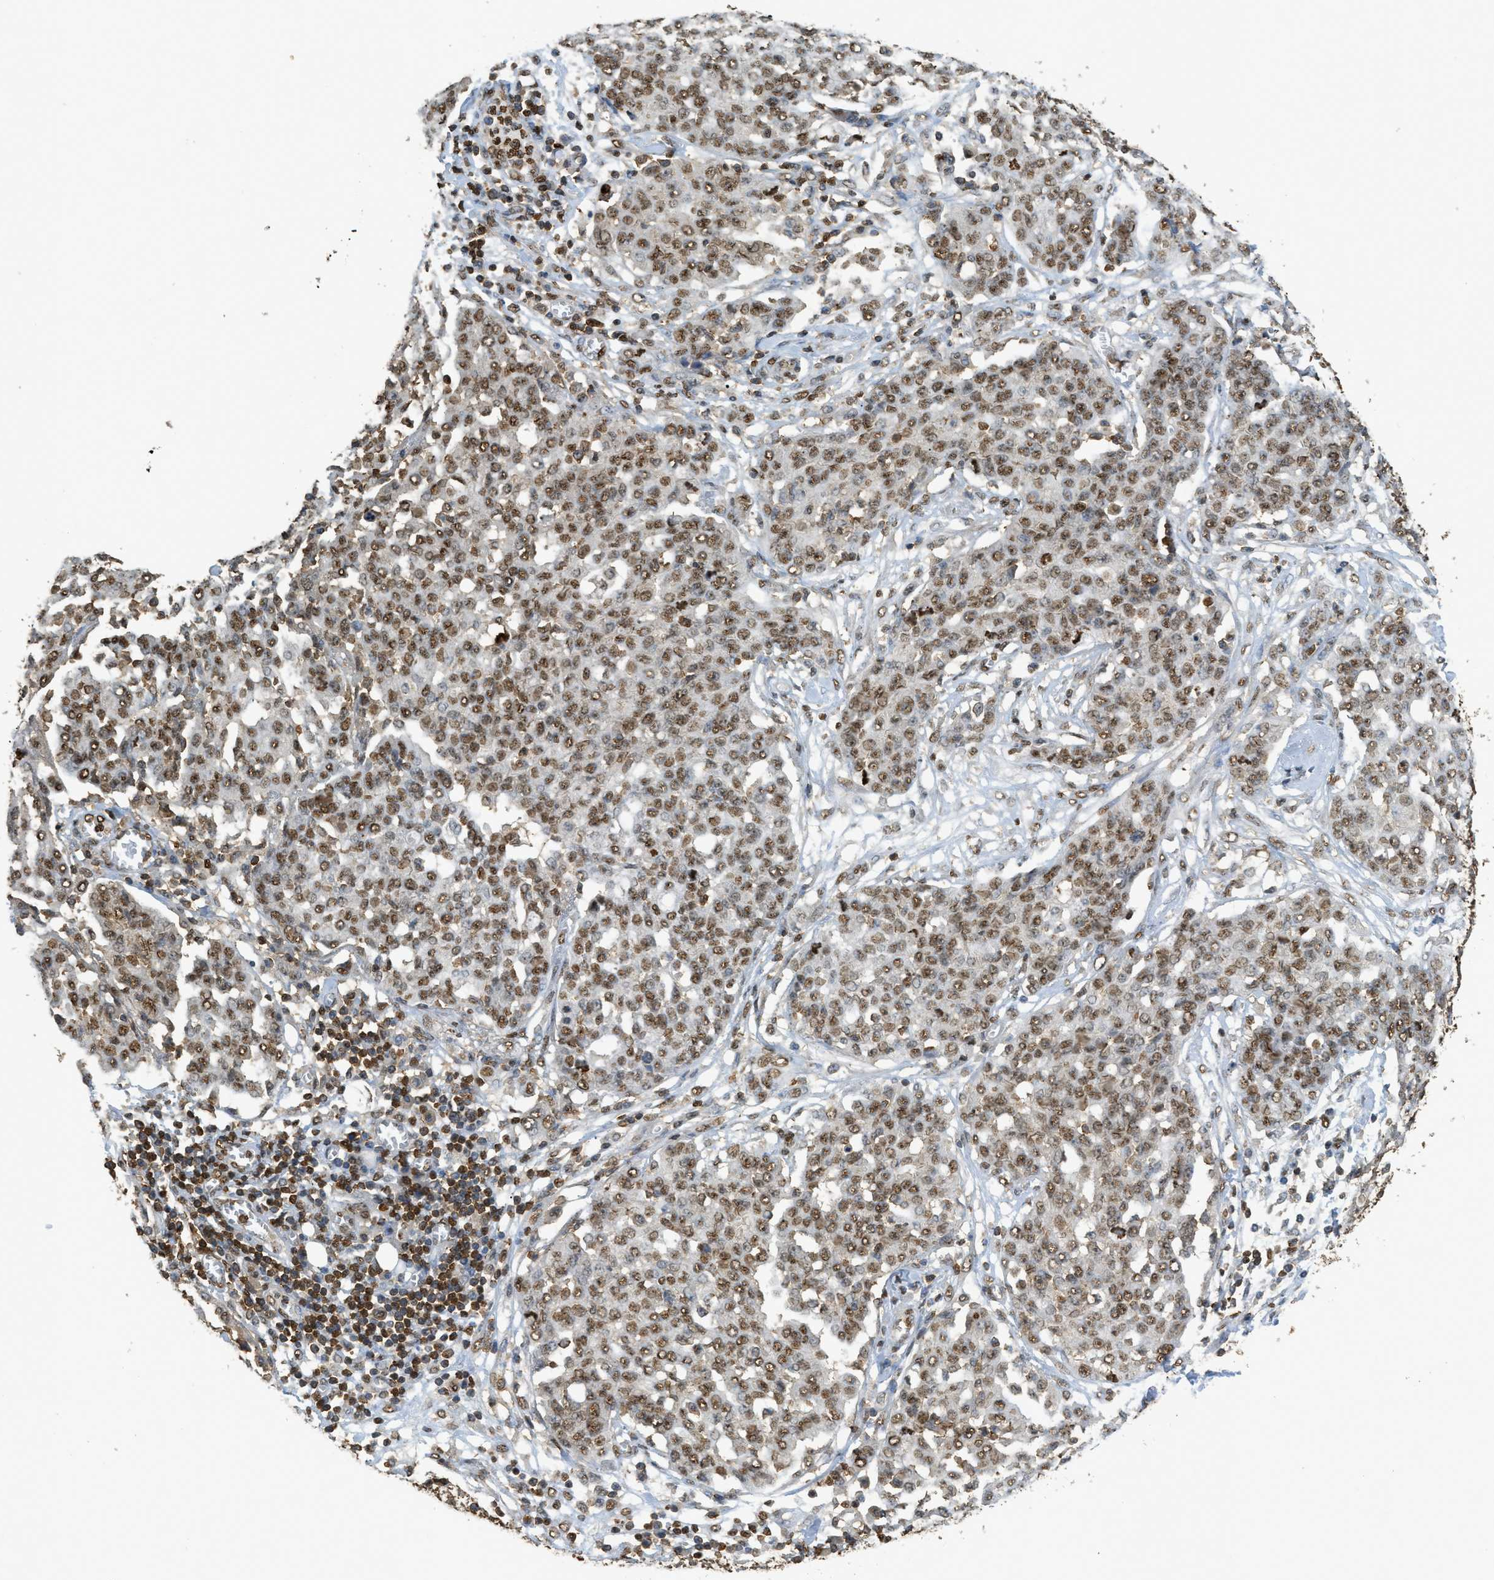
{"staining": {"intensity": "moderate", "quantity": ">75%", "location": "nuclear"}, "tissue": "ovarian cancer", "cell_type": "Tumor cells", "image_type": "cancer", "snomed": [{"axis": "morphology", "description": "Cystadenocarcinoma, serous, NOS"}, {"axis": "topography", "description": "Soft tissue"}, {"axis": "topography", "description": "Ovary"}], "caption": "Human ovarian cancer (serous cystadenocarcinoma) stained for a protein (brown) demonstrates moderate nuclear positive staining in approximately >75% of tumor cells.", "gene": "NR5A2", "patient": {"sex": "female", "age": 57}}